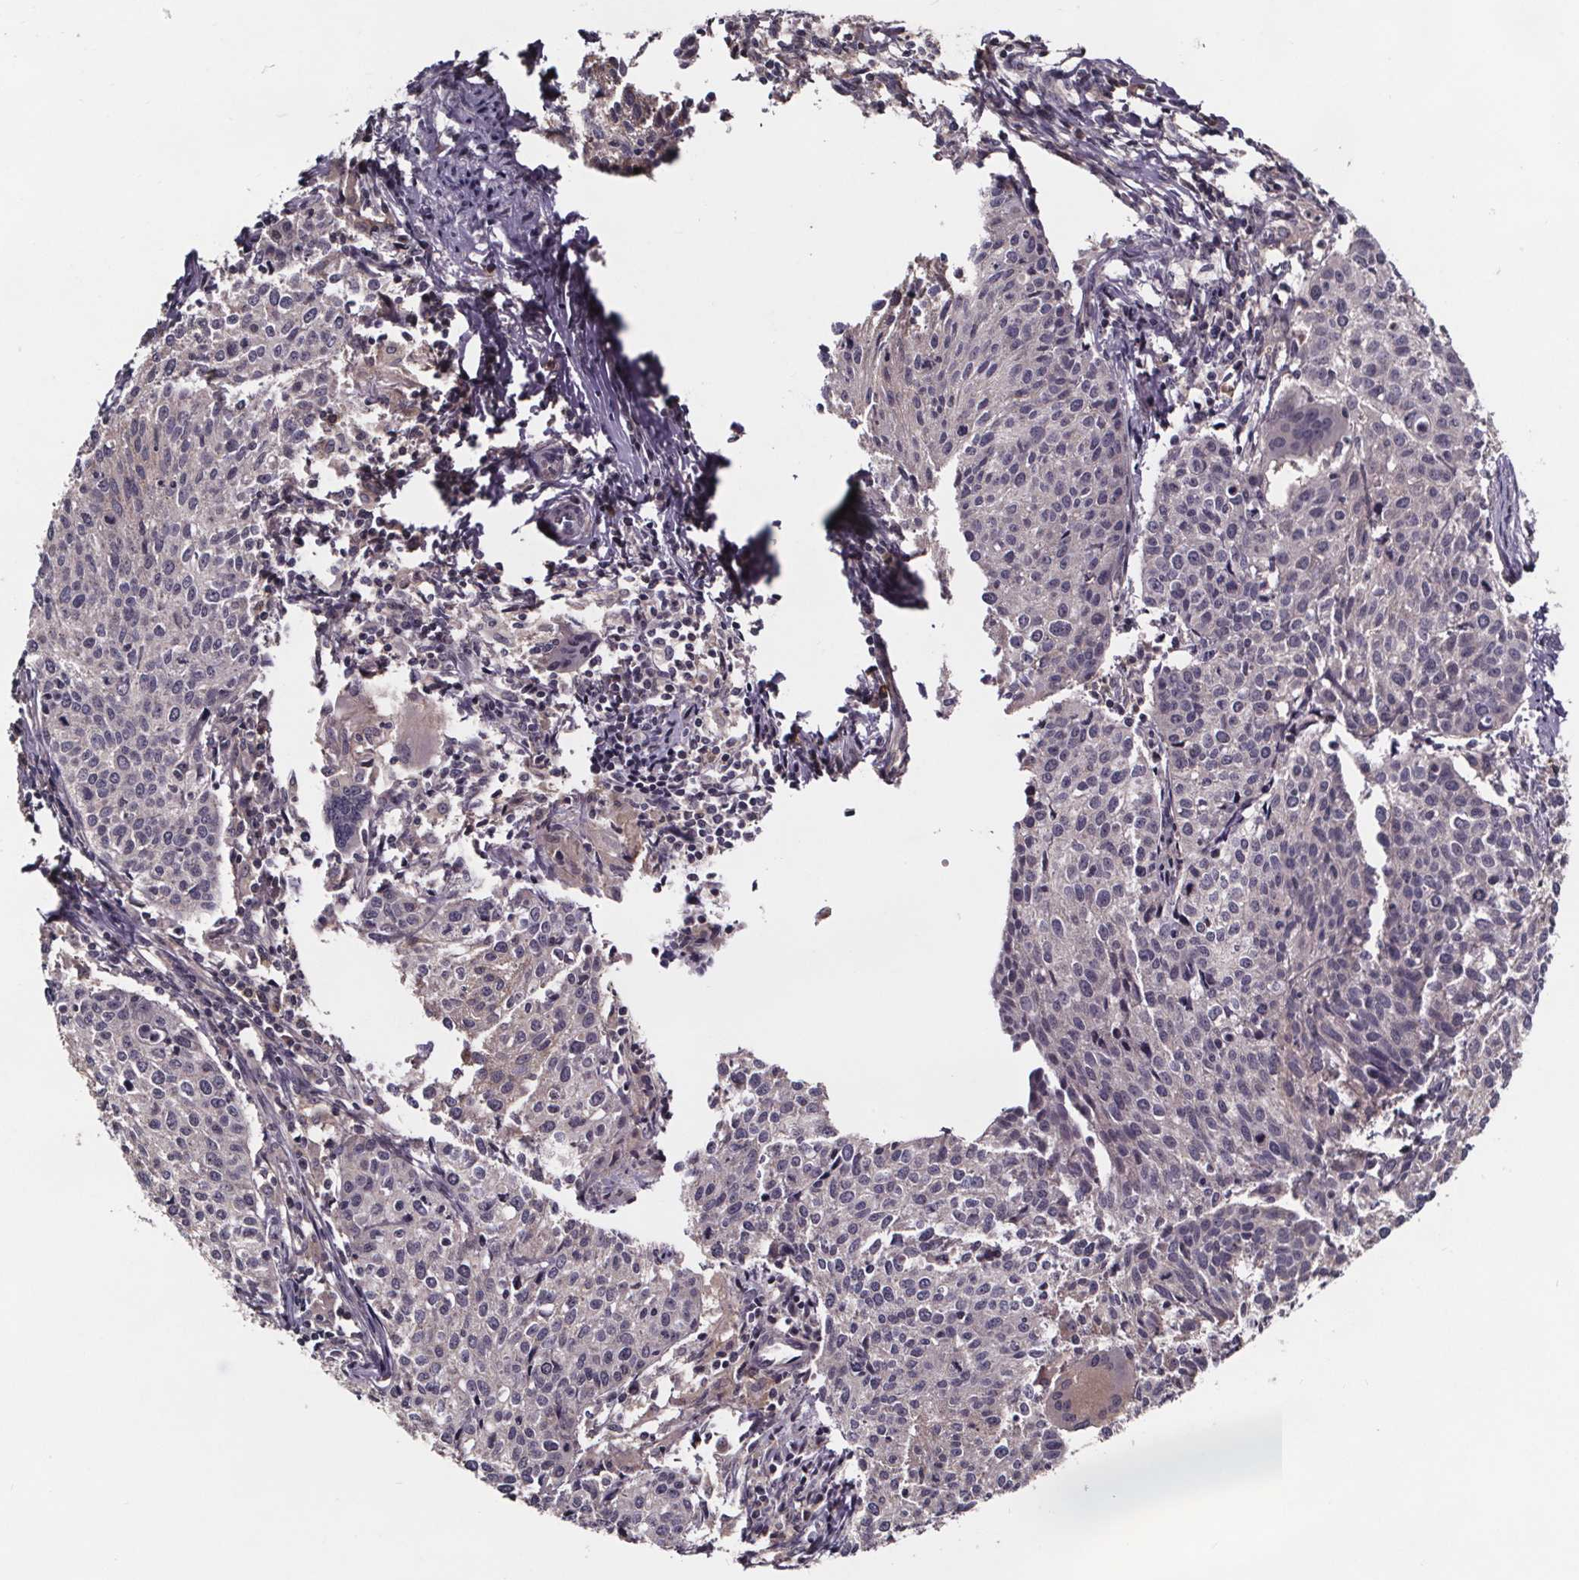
{"staining": {"intensity": "negative", "quantity": "none", "location": "none"}, "tissue": "cervical cancer", "cell_type": "Tumor cells", "image_type": "cancer", "snomed": [{"axis": "morphology", "description": "Squamous cell carcinoma, NOS"}, {"axis": "topography", "description": "Cervix"}], "caption": "High power microscopy micrograph of an immunohistochemistry image of cervical cancer, revealing no significant expression in tumor cells.", "gene": "SMIM1", "patient": {"sex": "female", "age": 38}}